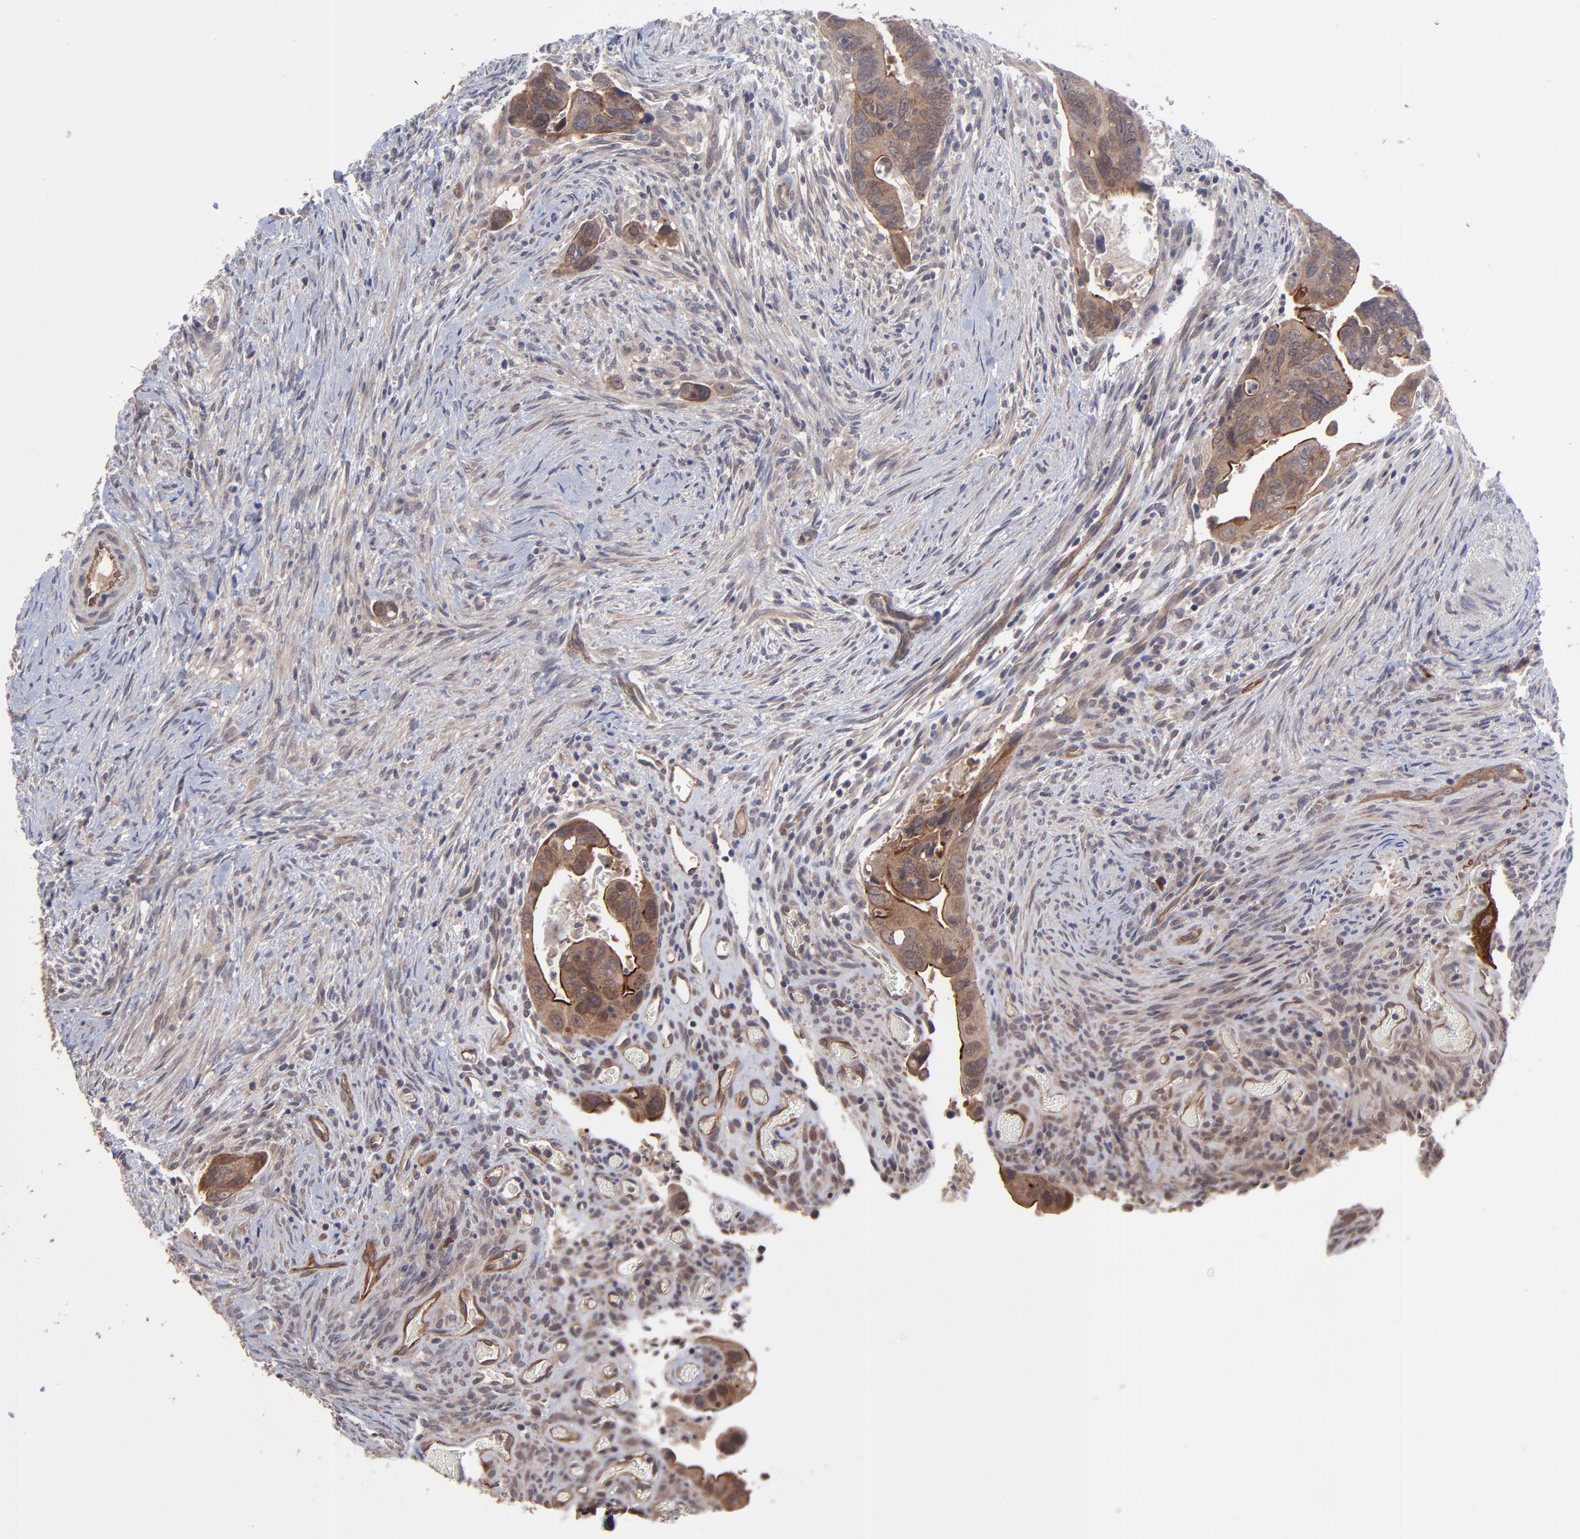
{"staining": {"intensity": "moderate", "quantity": ">75%", "location": "cytoplasmic/membranous"}, "tissue": "colorectal cancer", "cell_type": "Tumor cells", "image_type": "cancer", "snomed": [{"axis": "morphology", "description": "Adenocarcinoma, NOS"}, {"axis": "topography", "description": "Rectum"}], "caption": "This is an image of IHC staining of colorectal cancer (adenocarcinoma), which shows moderate positivity in the cytoplasmic/membranous of tumor cells.", "gene": "ZNF780B", "patient": {"sex": "male", "age": 53}}